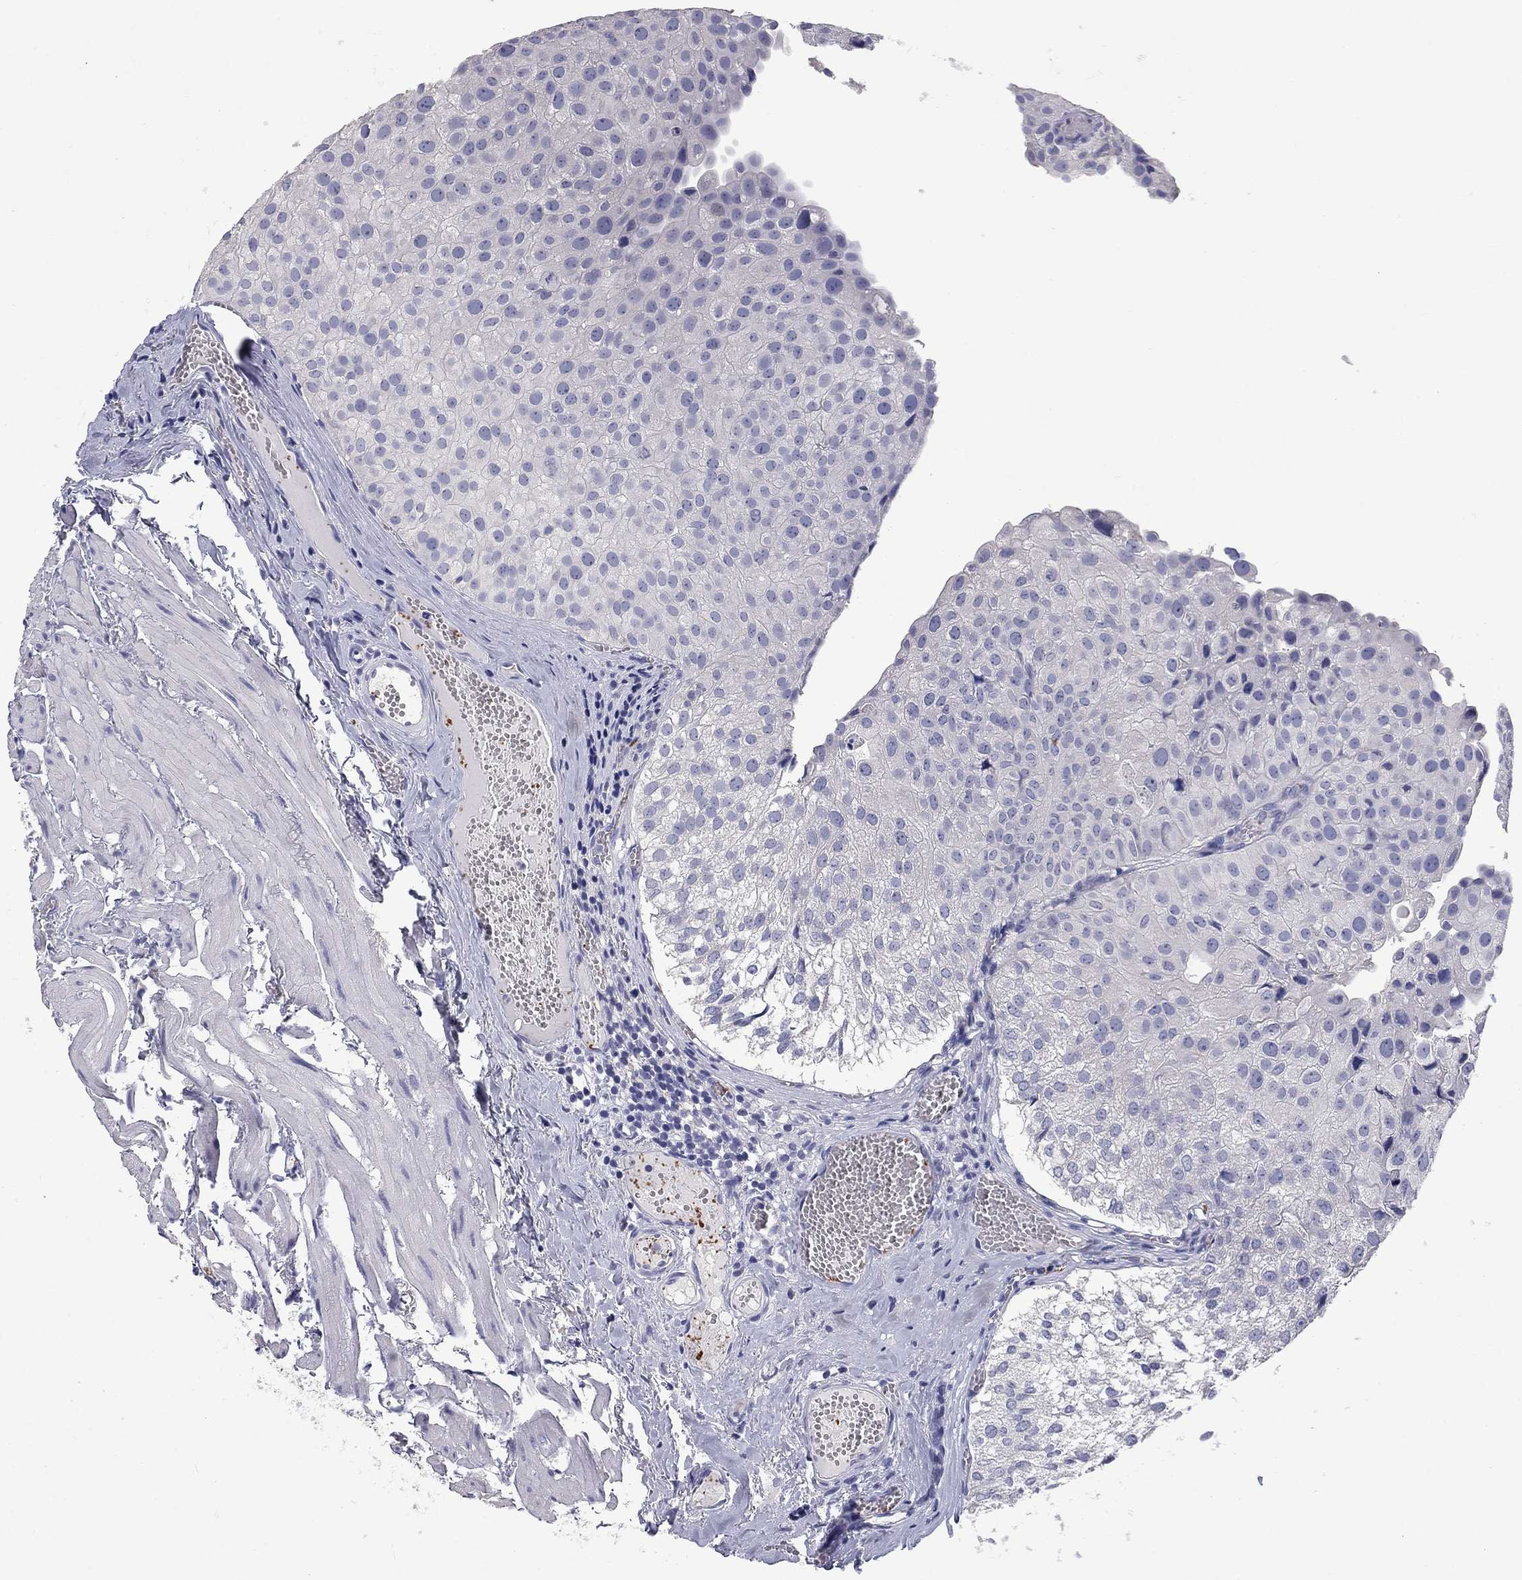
{"staining": {"intensity": "negative", "quantity": "none", "location": "none"}, "tissue": "urothelial cancer", "cell_type": "Tumor cells", "image_type": "cancer", "snomed": [{"axis": "morphology", "description": "Urothelial carcinoma, Low grade"}, {"axis": "topography", "description": "Urinary bladder"}], "caption": "Image shows no significant protein expression in tumor cells of urothelial cancer.", "gene": "PLEK", "patient": {"sex": "female", "age": 78}}